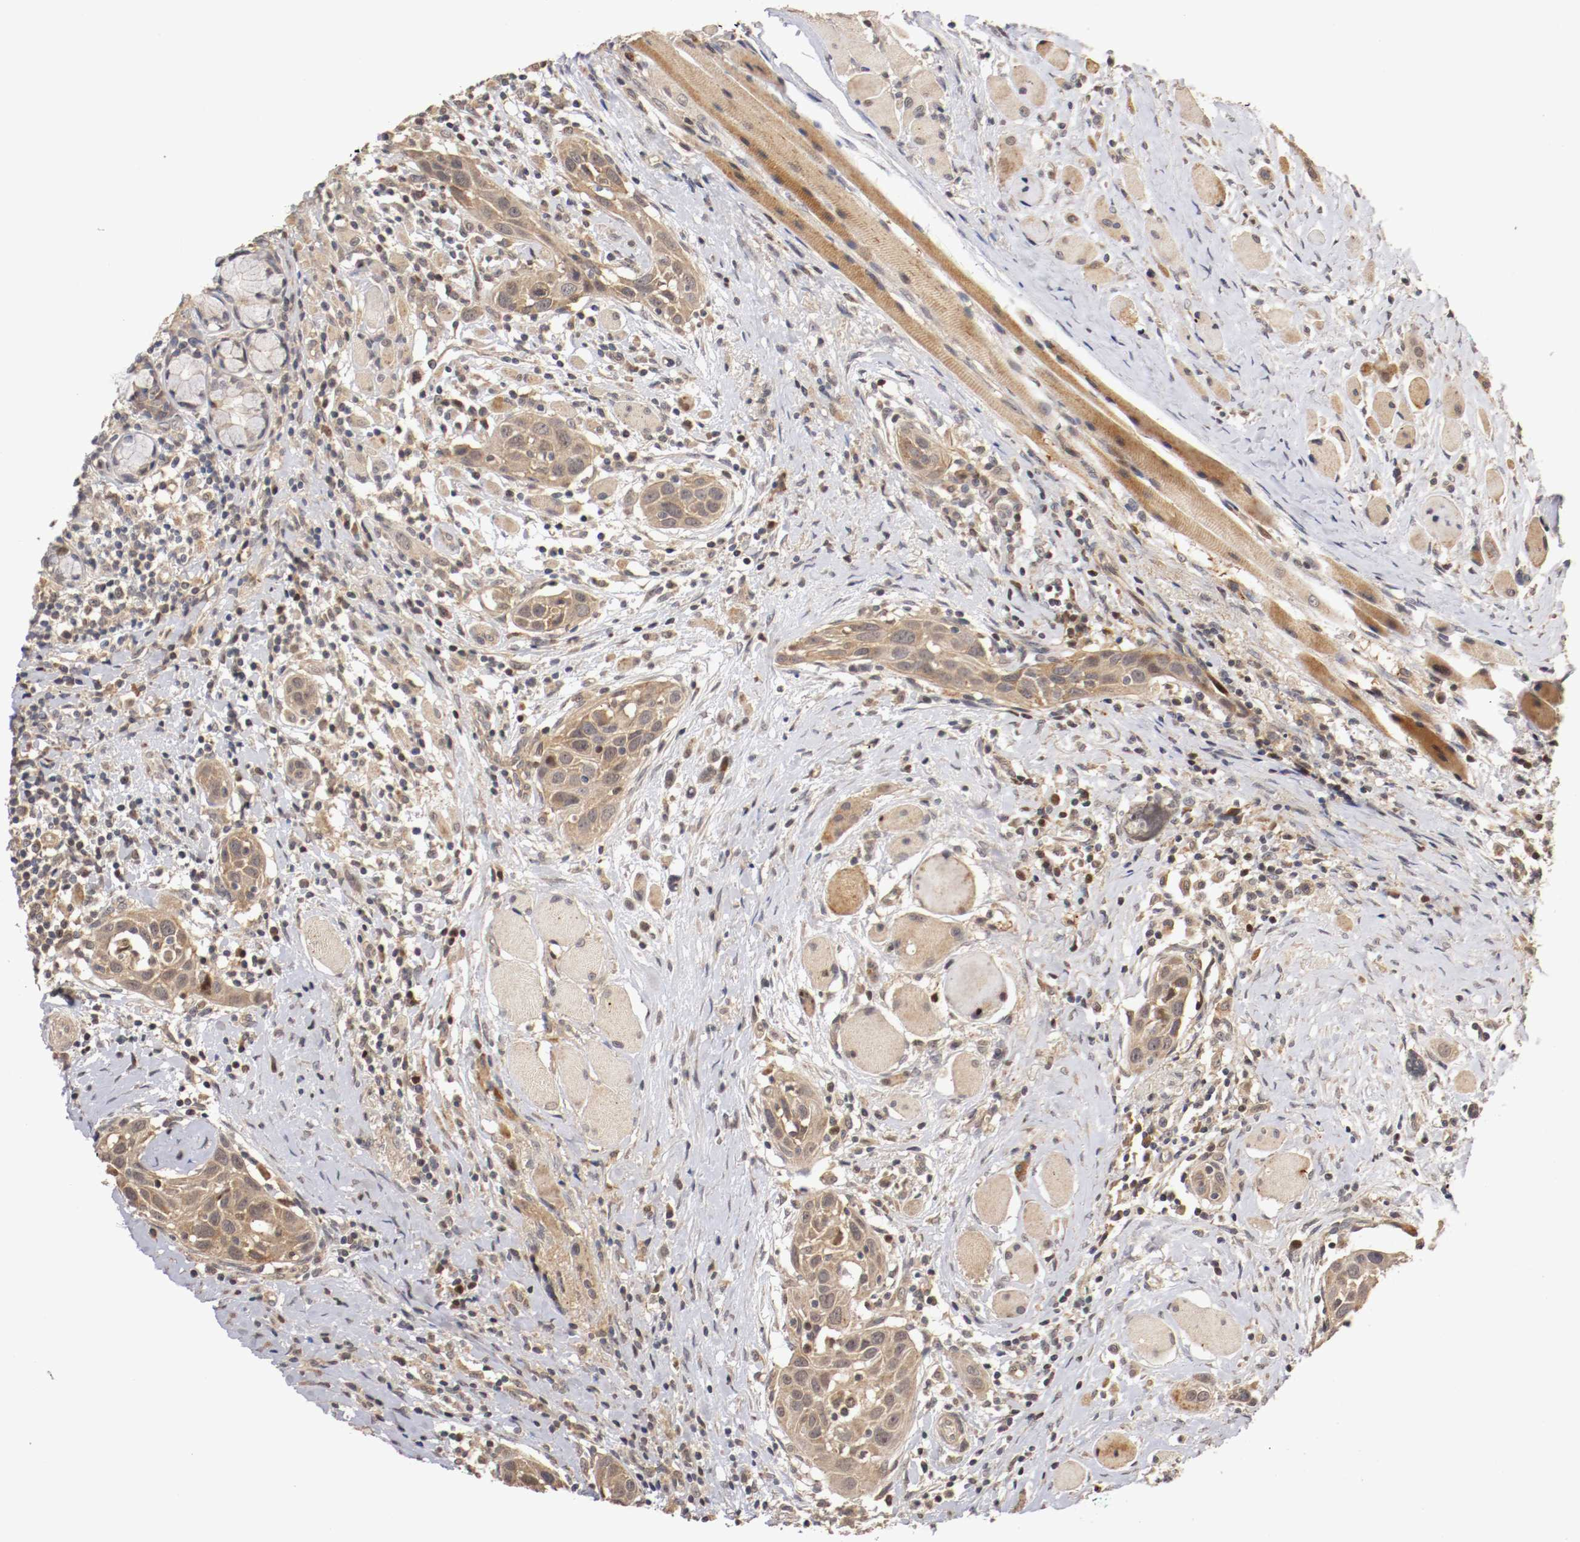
{"staining": {"intensity": "moderate", "quantity": "25%-75%", "location": "cytoplasmic/membranous,nuclear"}, "tissue": "head and neck cancer", "cell_type": "Tumor cells", "image_type": "cancer", "snomed": [{"axis": "morphology", "description": "Squamous cell carcinoma, NOS"}, {"axis": "topography", "description": "Oral tissue"}, {"axis": "topography", "description": "Head-Neck"}], "caption": "High-power microscopy captured an immunohistochemistry (IHC) micrograph of head and neck squamous cell carcinoma, revealing moderate cytoplasmic/membranous and nuclear positivity in approximately 25%-75% of tumor cells. The protein of interest is shown in brown color, while the nuclei are stained blue.", "gene": "TNFRSF1B", "patient": {"sex": "female", "age": 50}}